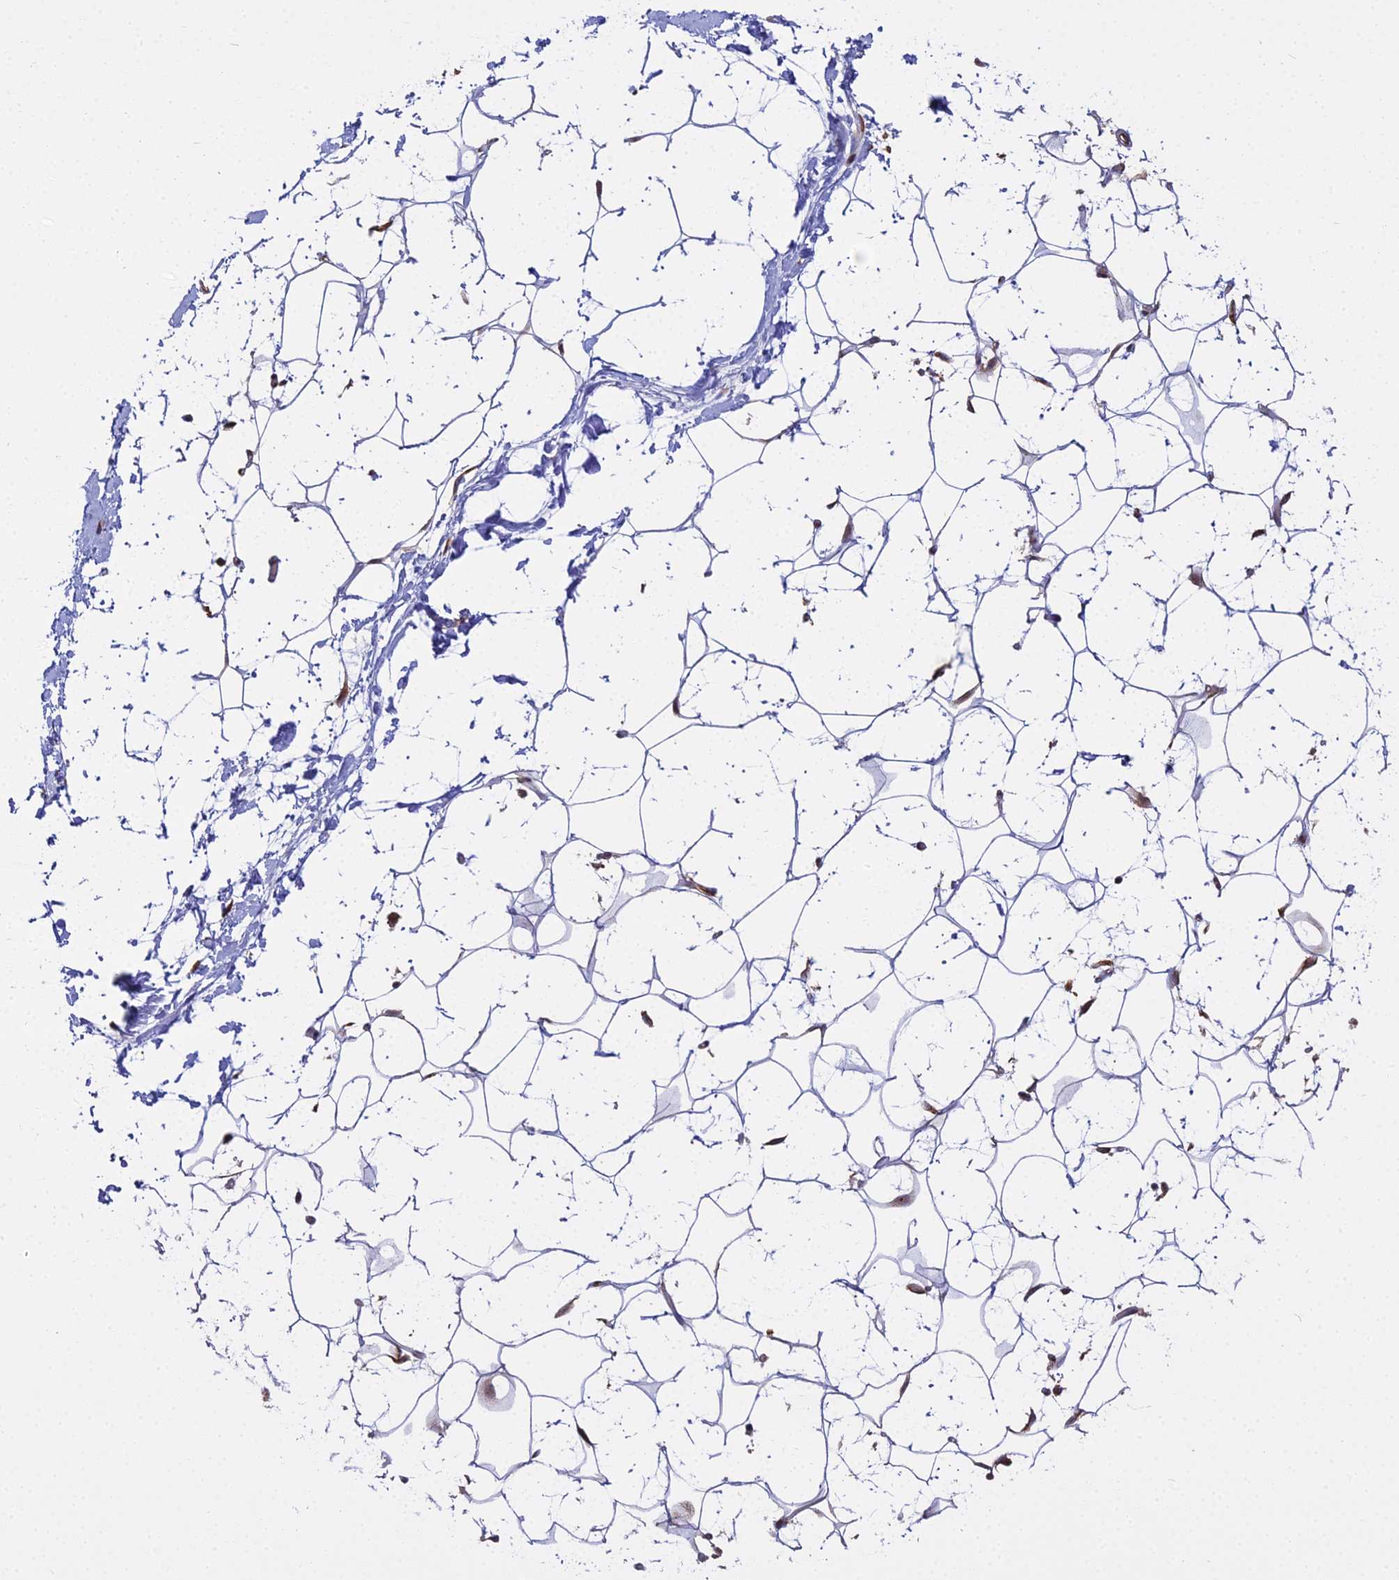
{"staining": {"intensity": "moderate", "quantity": "25%-75%", "location": "cytoplasmic/membranous"}, "tissue": "adipose tissue", "cell_type": "Adipocytes", "image_type": "normal", "snomed": [{"axis": "morphology", "description": "Normal tissue, NOS"}, {"axis": "topography", "description": "Breast"}], "caption": "Immunohistochemistry (IHC) micrograph of unremarkable adipose tissue: adipose tissue stained using IHC reveals medium levels of moderate protein expression localized specifically in the cytoplasmic/membranous of adipocytes, appearing as a cytoplasmic/membranous brown color.", "gene": "RPL26", "patient": {"sex": "female", "age": 26}}